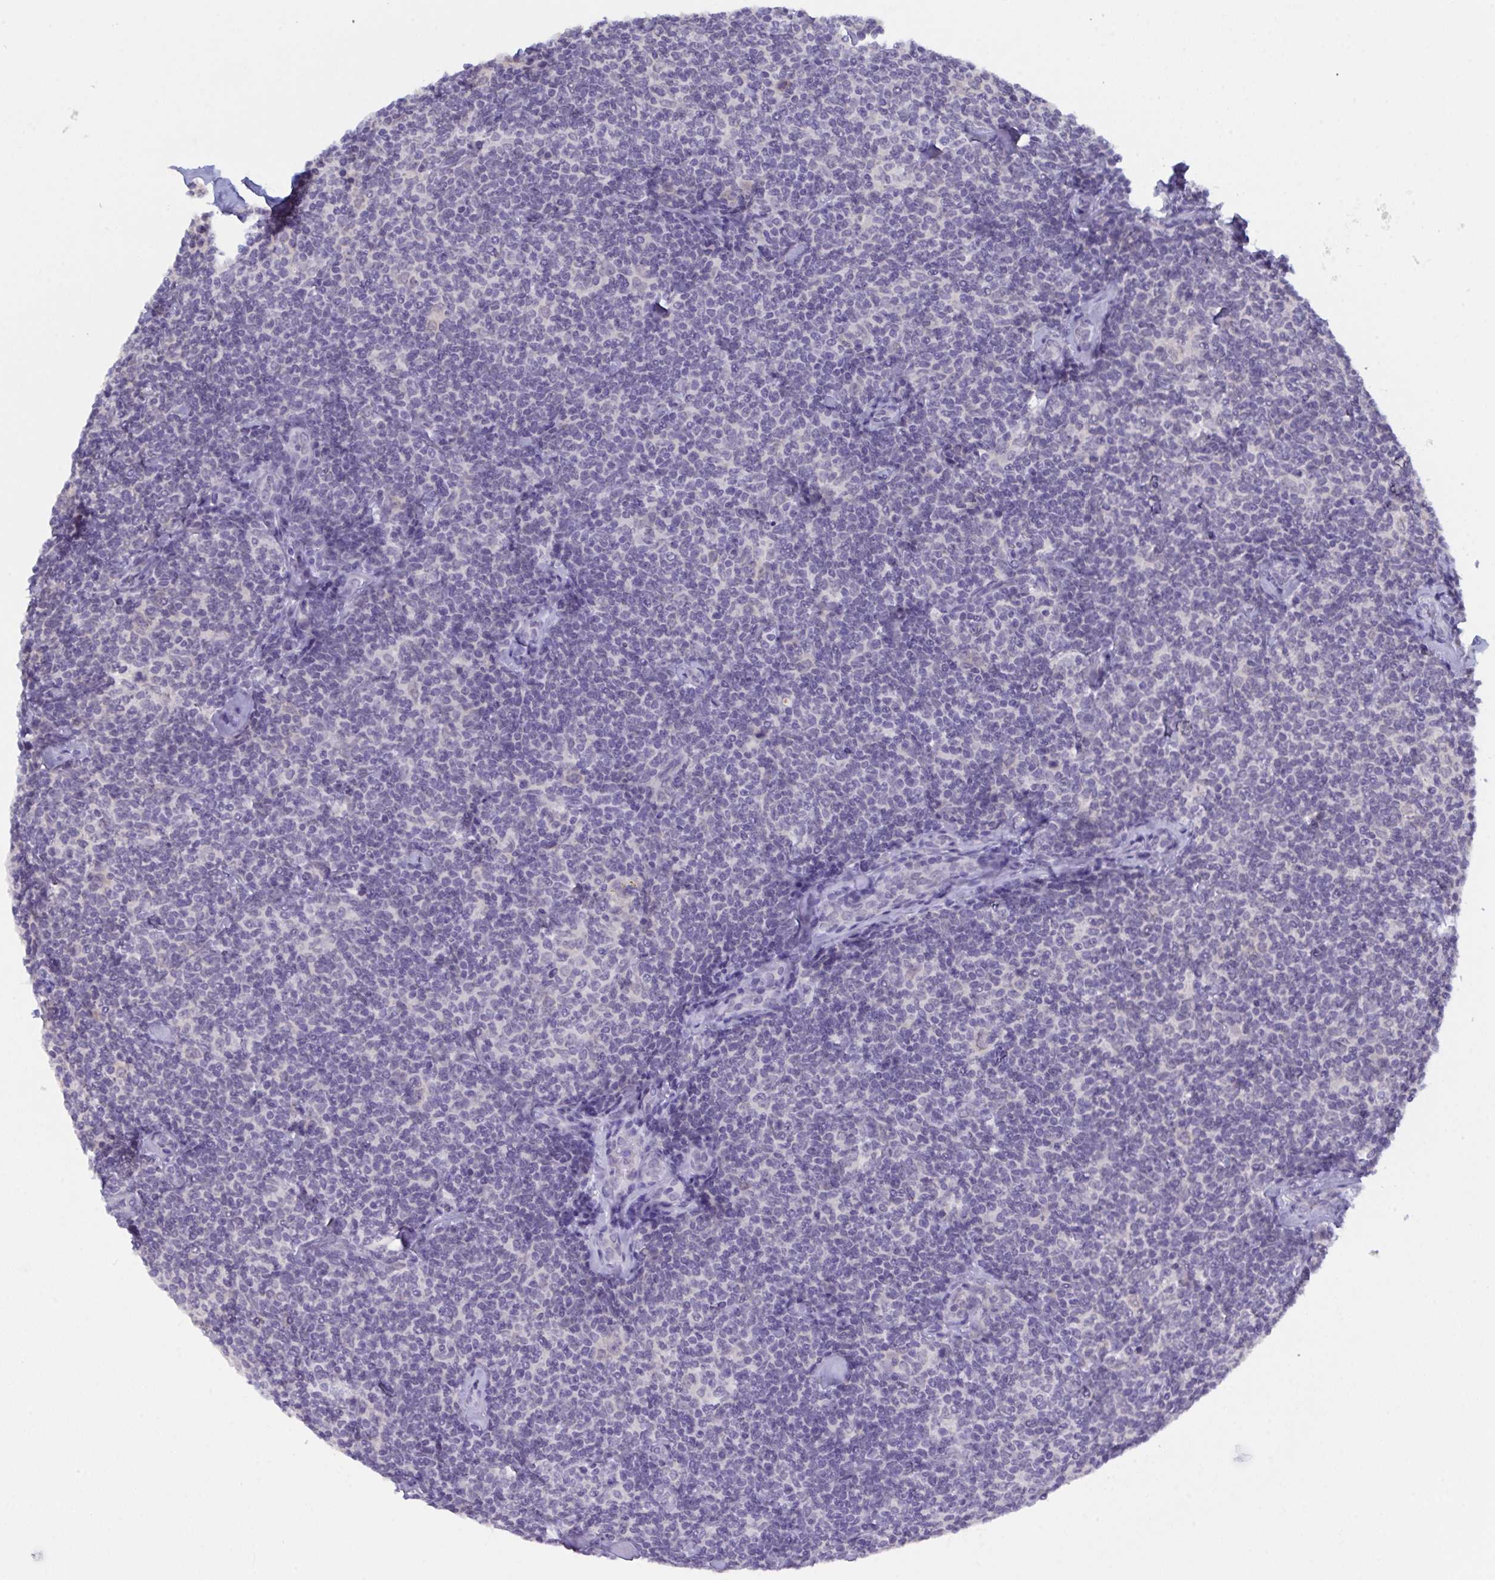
{"staining": {"intensity": "negative", "quantity": "none", "location": "none"}, "tissue": "lymphoma", "cell_type": "Tumor cells", "image_type": "cancer", "snomed": [{"axis": "morphology", "description": "Malignant lymphoma, non-Hodgkin's type, Low grade"}, {"axis": "topography", "description": "Lymph node"}], "caption": "An image of malignant lymphoma, non-Hodgkin's type (low-grade) stained for a protein displays no brown staining in tumor cells.", "gene": "SERPINB13", "patient": {"sex": "female", "age": 56}}